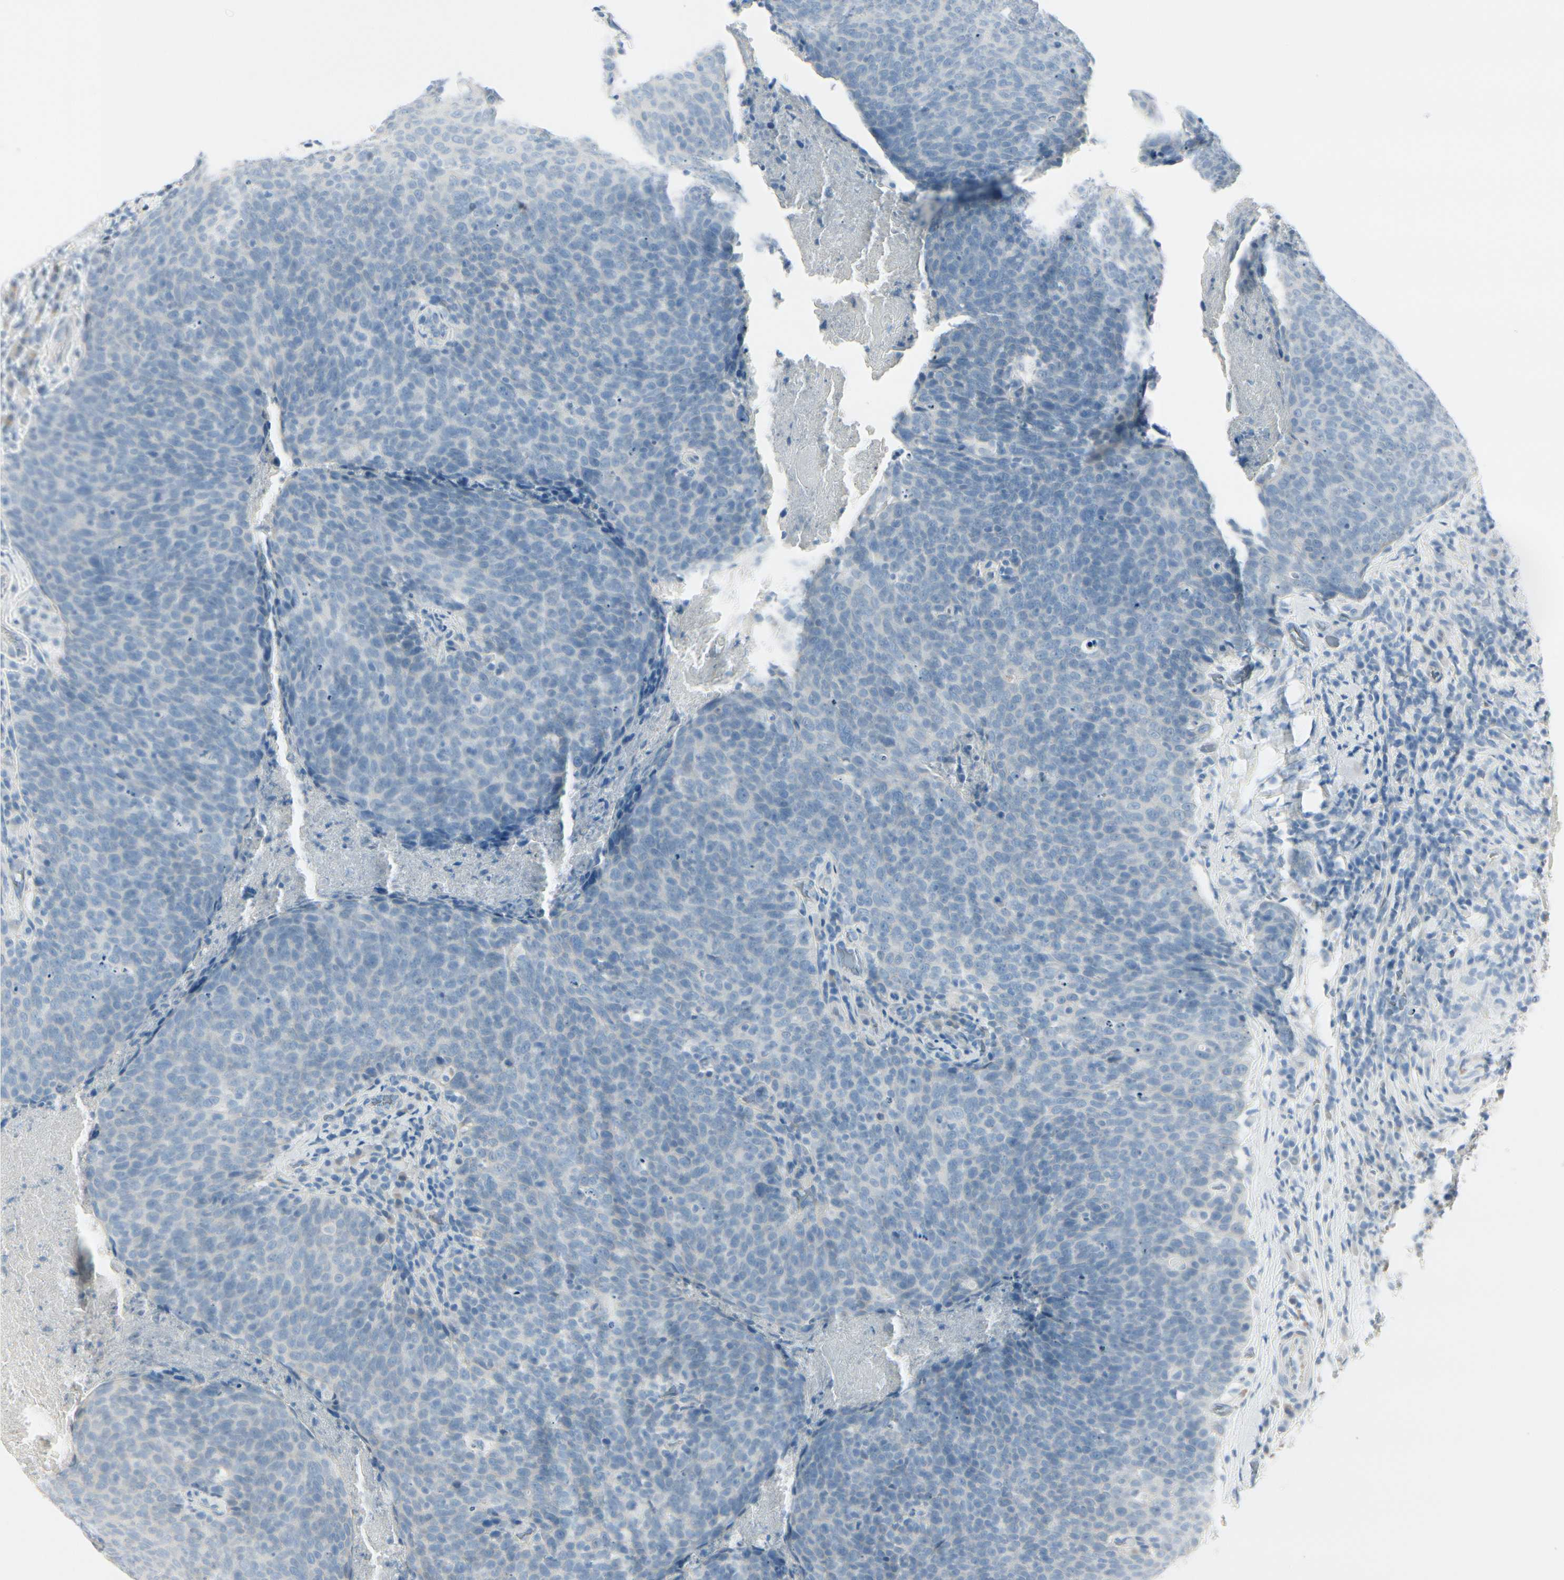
{"staining": {"intensity": "negative", "quantity": "none", "location": "none"}, "tissue": "head and neck cancer", "cell_type": "Tumor cells", "image_type": "cancer", "snomed": [{"axis": "morphology", "description": "Squamous cell carcinoma, NOS"}, {"axis": "morphology", "description": "Squamous cell carcinoma, metastatic, NOS"}, {"axis": "topography", "description": "Lymph node"}, {"axis": "topography", "description": "Head-Neck"}], "caption": "Immunohistochemistry (IHC) photomicrograph of neoplastic tissue: head and neck cancer (squamous cell carcinoma) stained with DAB (3,3'-diaminobenzidine) demonstrates no significant protein staining in tumor cells.", "gene": "CDHR5", "patient": {"sex": "male", "age": 62}}